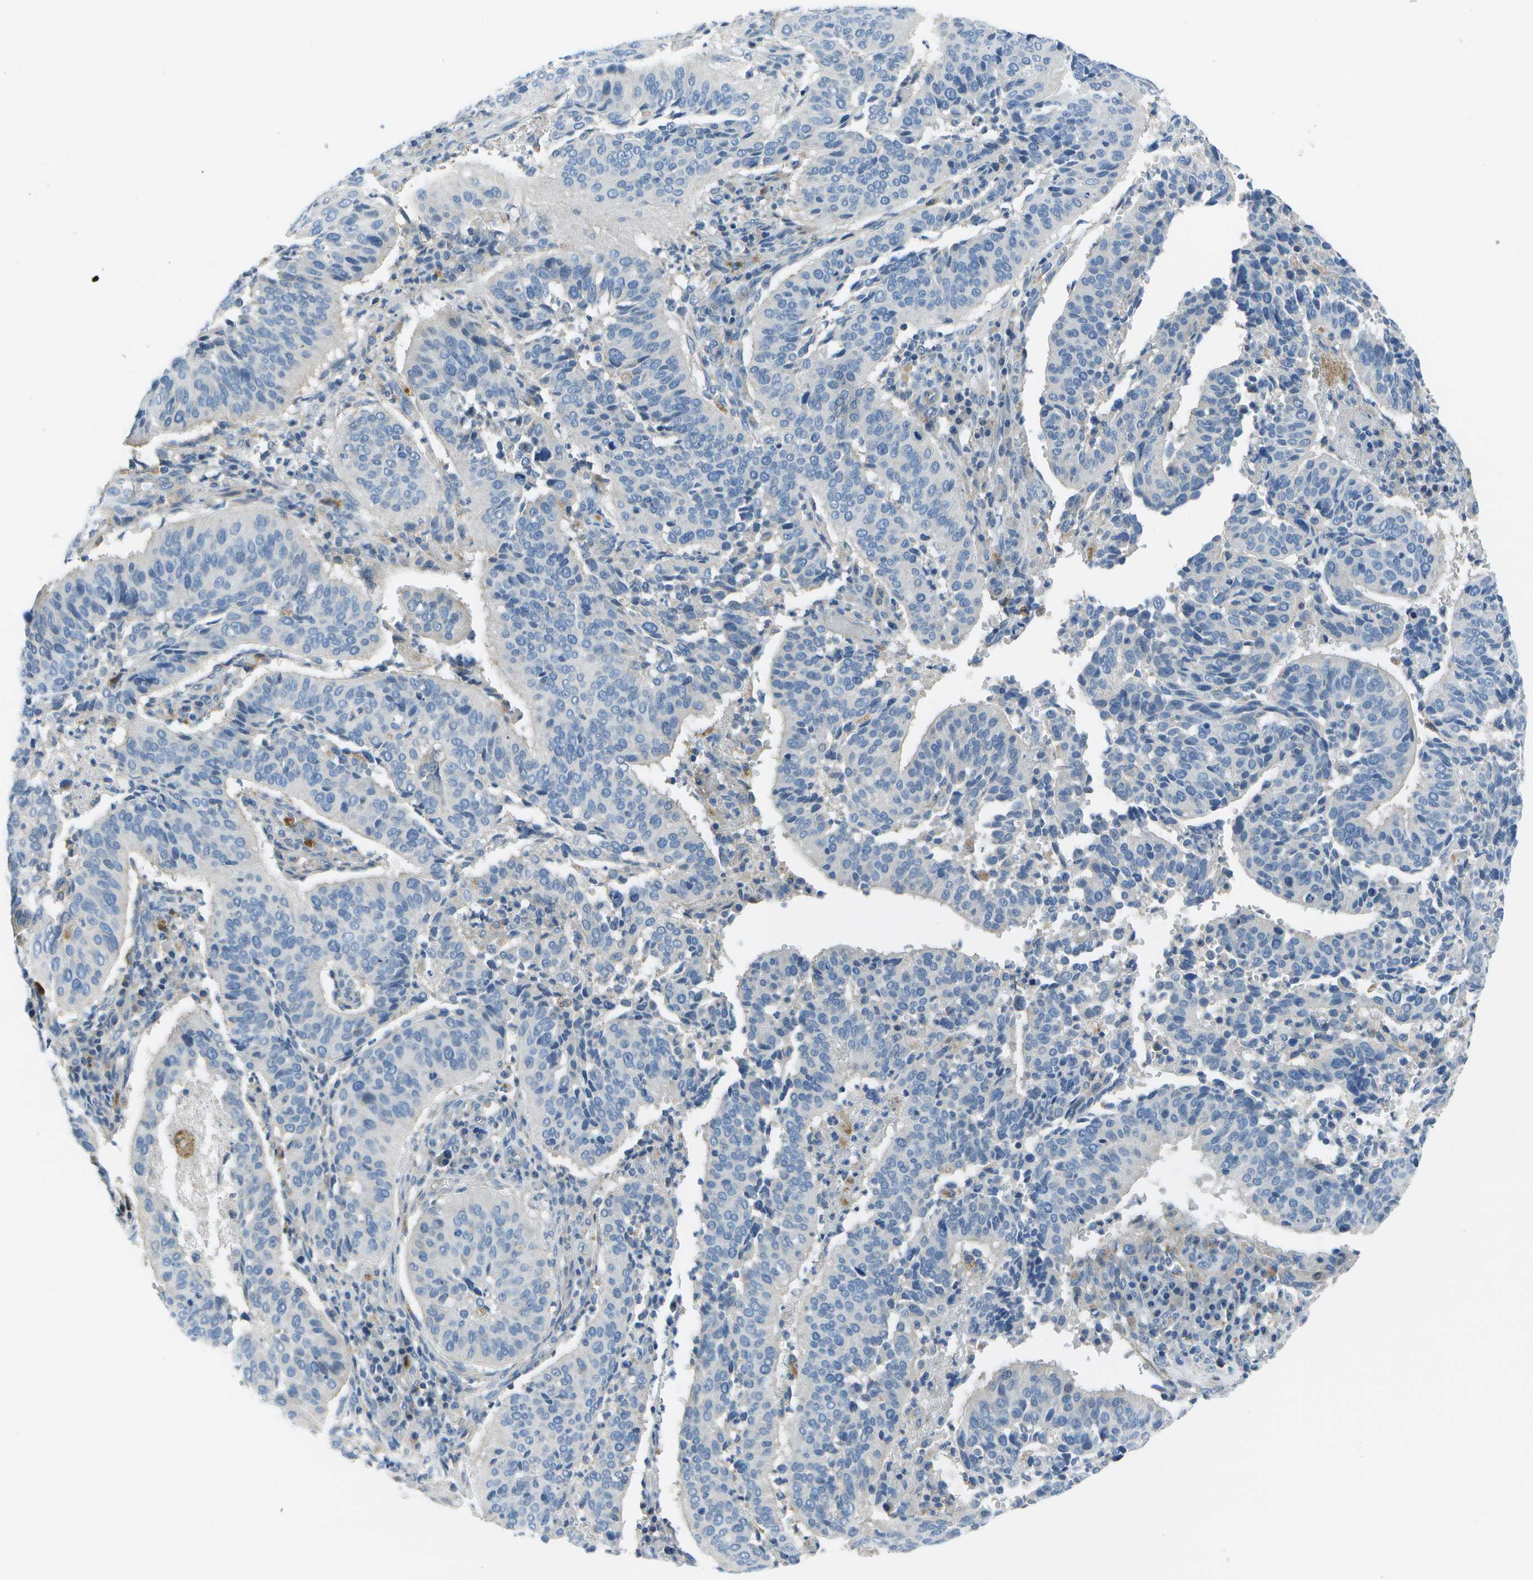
{"staining": {"intensity": "negative", "quantity": "none", "location": "none"}, "tissue": "cervical cancer", "cell_type": "Tumor cells", "image_type": "cancer", "snomed": [{"axis": "morphology", "description": "Normal tissue, NOS"}, {"axis": "morphology", "description": "Squamous cell carcinoma, NOS"}, {"axis": "topography", "description": "Cervix"}], "caption": "This is an immunohistochemistry histopathology image of human cervical squamous cell carcinoma. There is no positivity in tumor cells.", "gene": "DCT", "patient": {"sex": "female", "age": 39}}